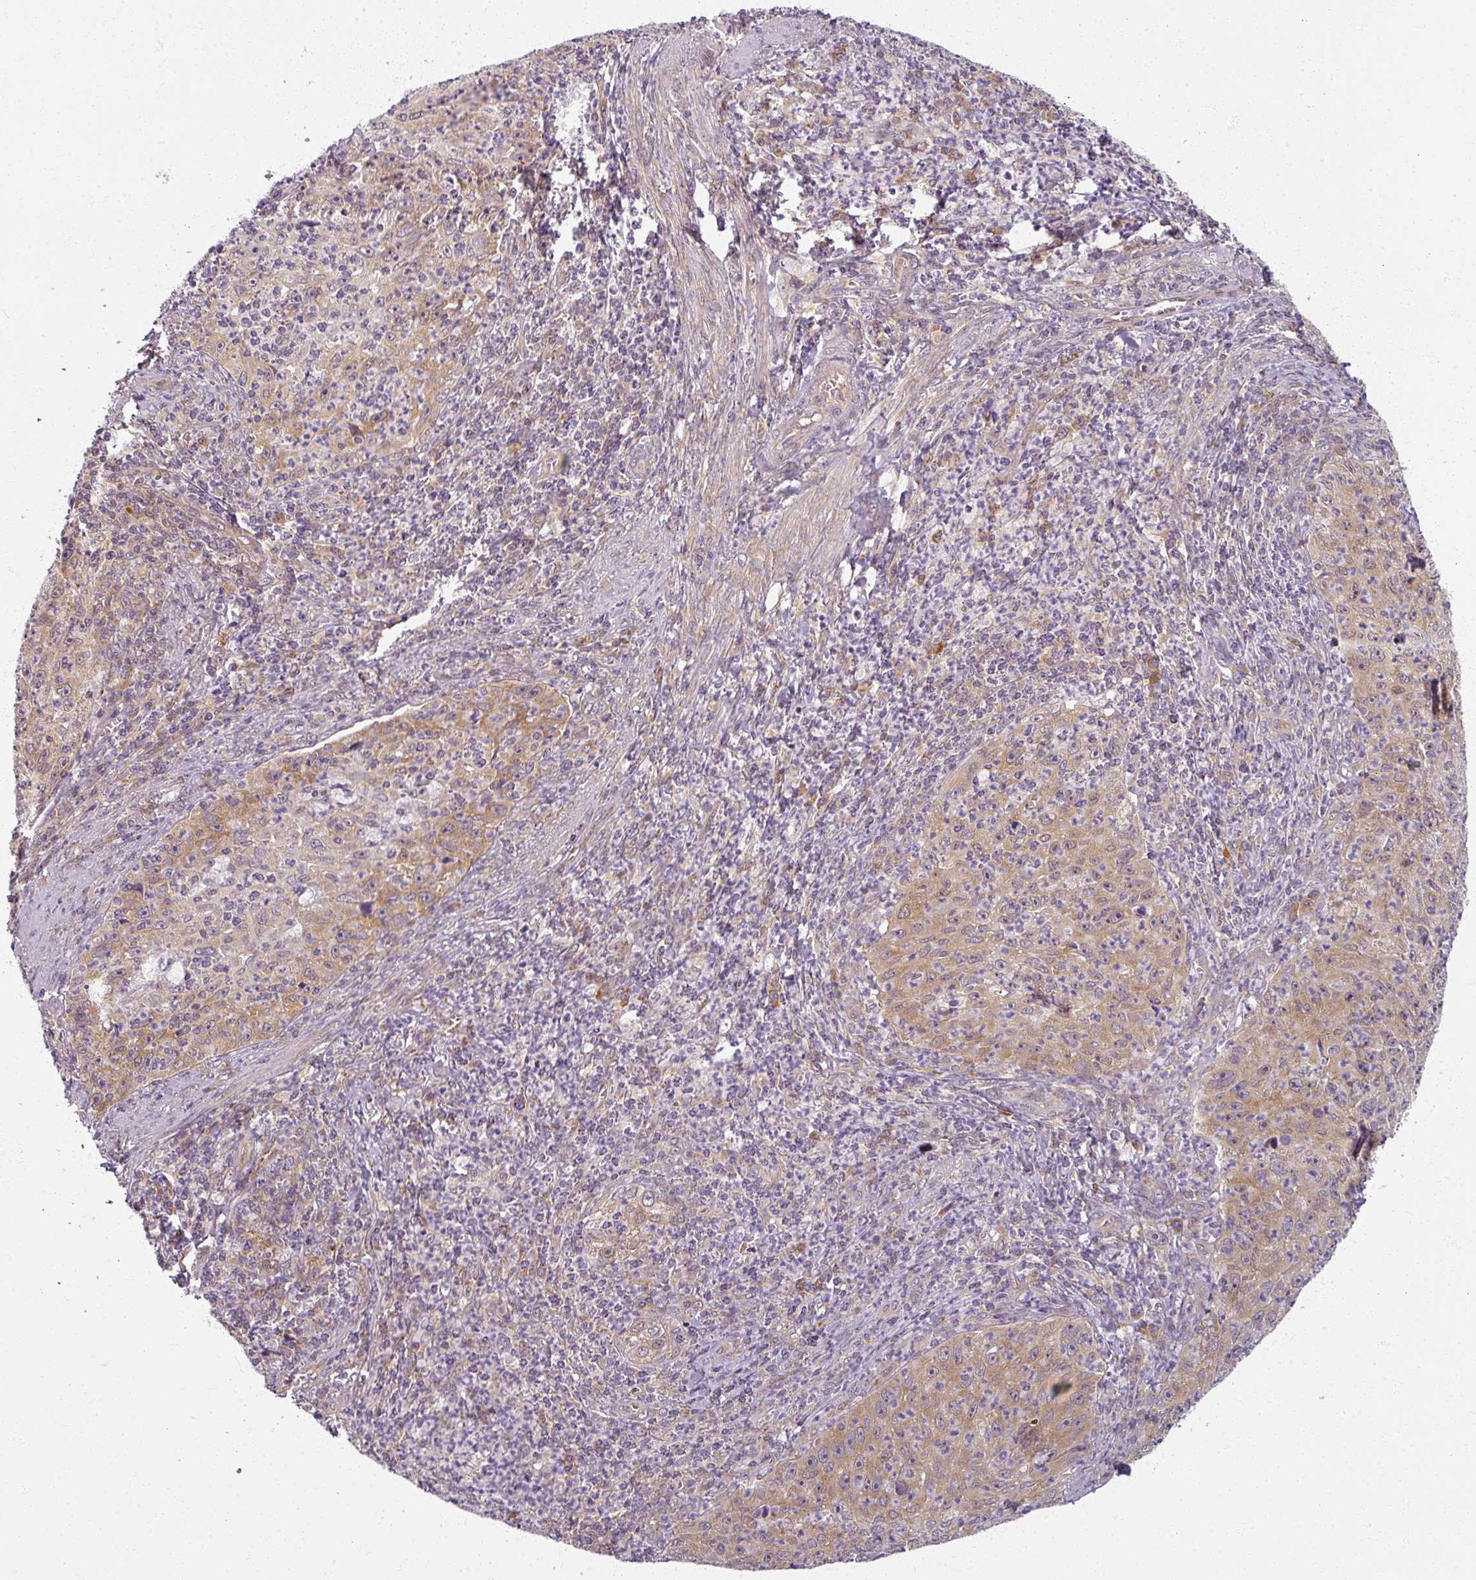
{"staining": {"intensity": "moderate", "quantity": "25%-75%", "location": "cytoplasmic/membranous"}, "tissue": "cervical cancer", "cell_type": "Tumor cells", "image_type": "cancer", "snomed": [{"axis": "morphology", "description": "Squamous cell carcinoma, NOS"}, {"axis": "topography", "description": "Cervix"}], "caption": "Human cervical squamous cell carcinoma stained with a brown dye shows moderate cytoplasmic/membranous positive expression in about 25%-75% of tumor cells.", "gene": "AGPAT4", "patient": {"sex": "female", "age": 30}}